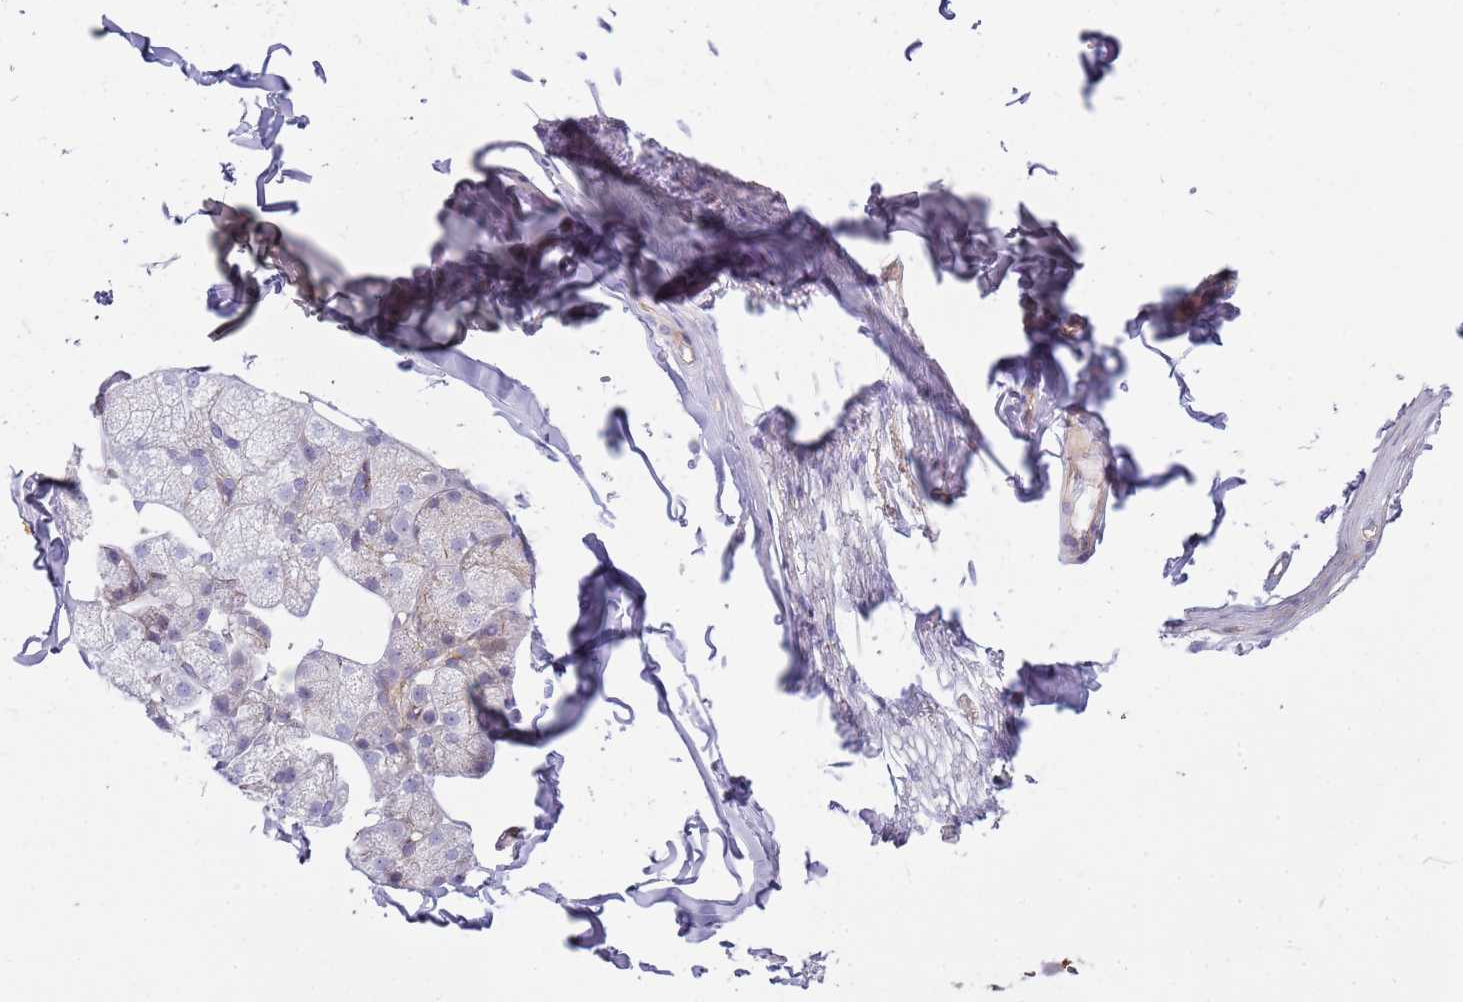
{"staining": {"intensity": "strong", "quantity": "<25%", "location": "cytoplasmic/membranous"}, "tissue": "adipose tissue", "cell_type": "Adipocytes", "image_type": "normal", "snomed": [{"axis": "morphology", "description": "Normal tissue, NOS"}, {"axis": "topography", "description": "Salivary gland"}, {"axis": "topography", "description": "Peripheral nerve tissue"}], "caption": "Strong cytoplasmic/membranous expression is identified in about <25% of adipocytes in benign adipose tissue. The staining was performed using DAB to visualize the protein expression in brown, while the nuclei were stained in blue with hematoxylin (Magnification: 20x).", "gene": "GRAP", "patient": {"sex": "male", "age": 38}}